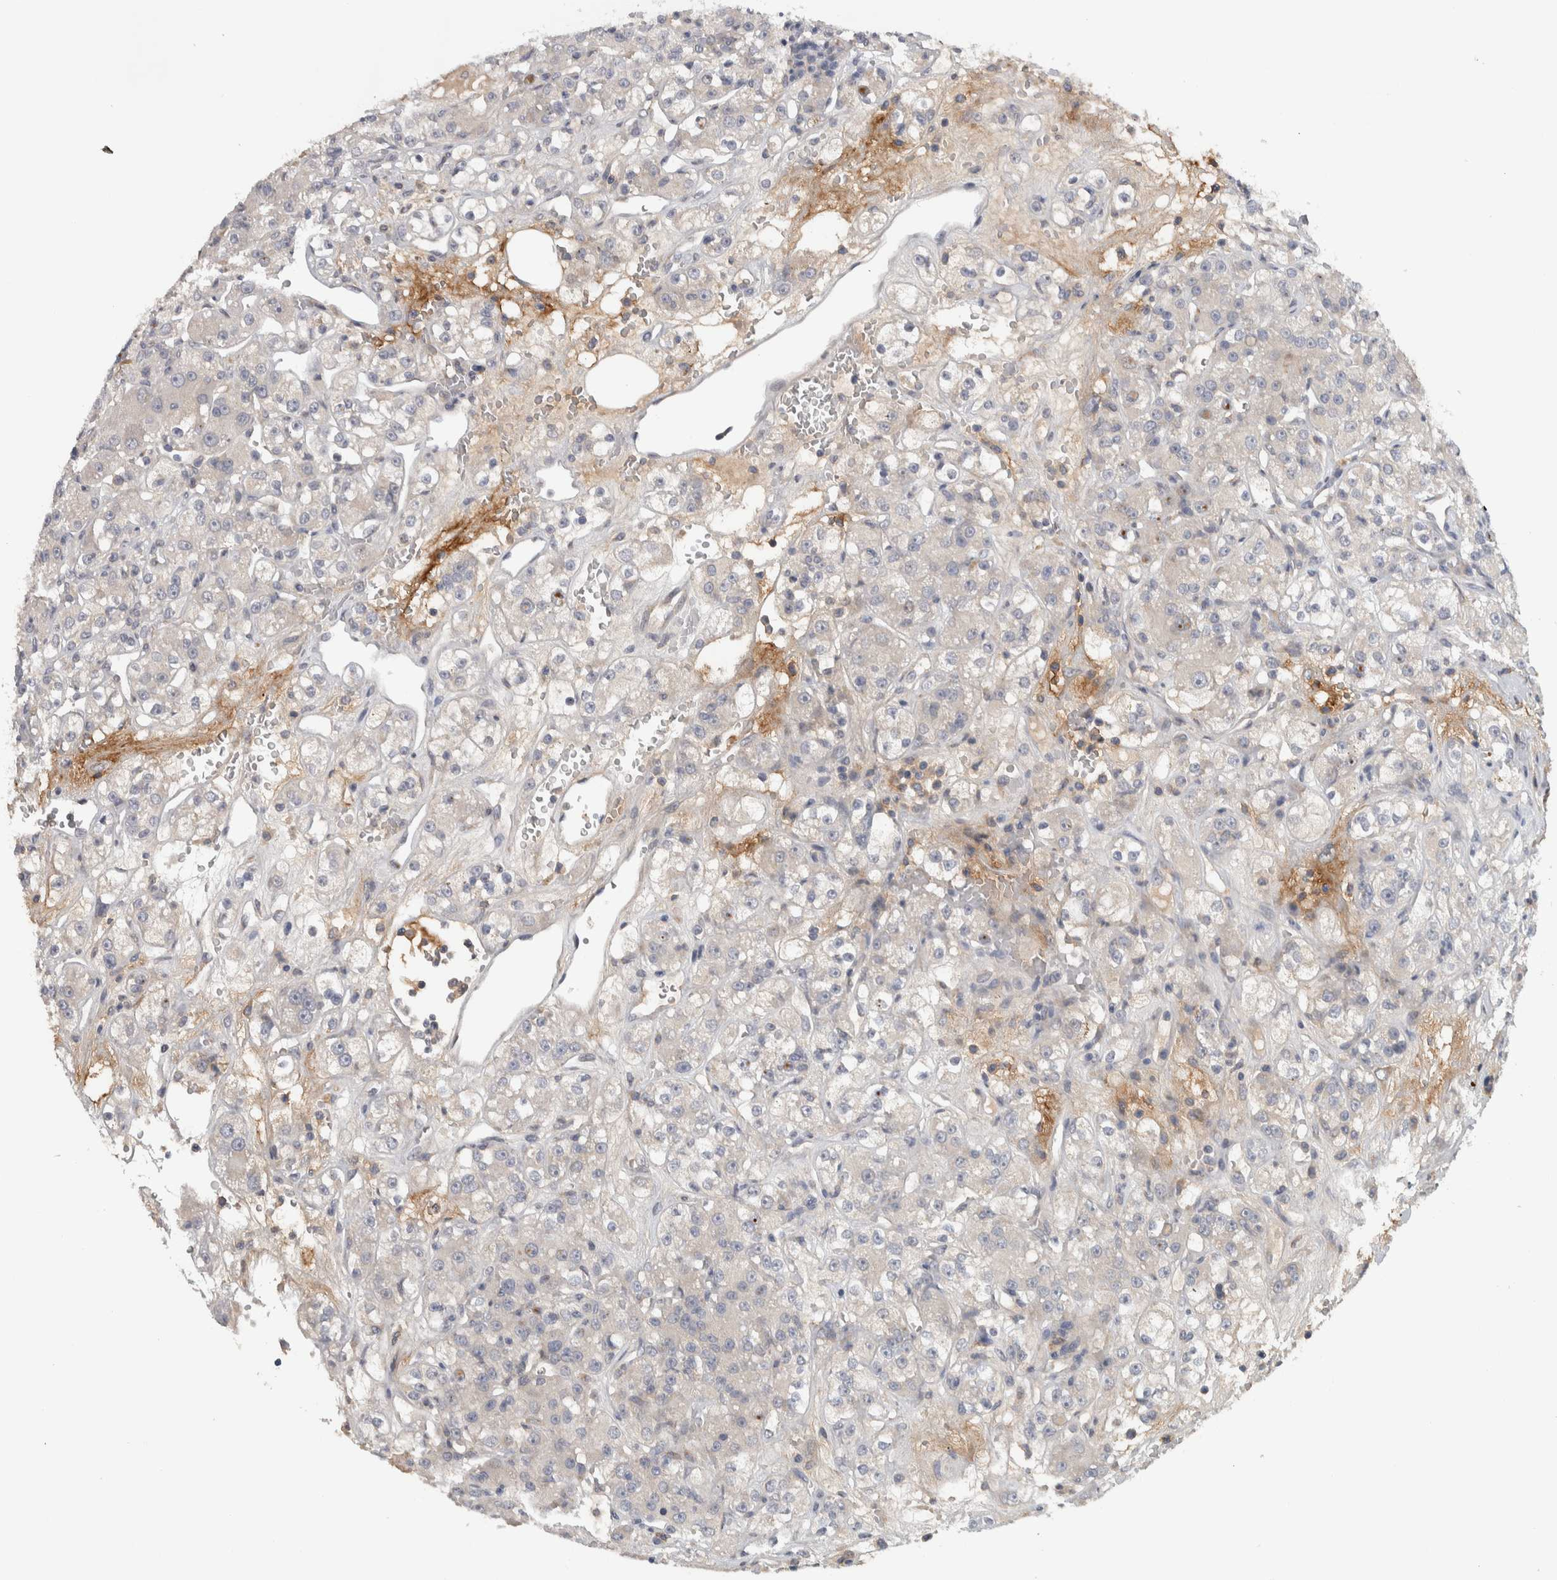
{"staining": {"intensity": "weak", "quantity": "<25%", "location": "cytoplasmic/membranous"}, "tissue": "renal cancer", "cell_type": "Tumor cells", "image_type": "cancer", "snomed": [{"axis": "morphology", "description": "Normal tissue, NOS"}, {"axis": "morphology", "description": "Adenocarcinoma, NOS"}, {"axis": "topography", "description": "Kidney"}], "caption": "DAB (3,3'-diaminobenzidine) immunohistochemical staining of human renal cancer (adenocarcinoma) exhibits no significant staining in tumor cells.", "gene": "ADPRM", "patient": {"sex": "male", "age": 61}}